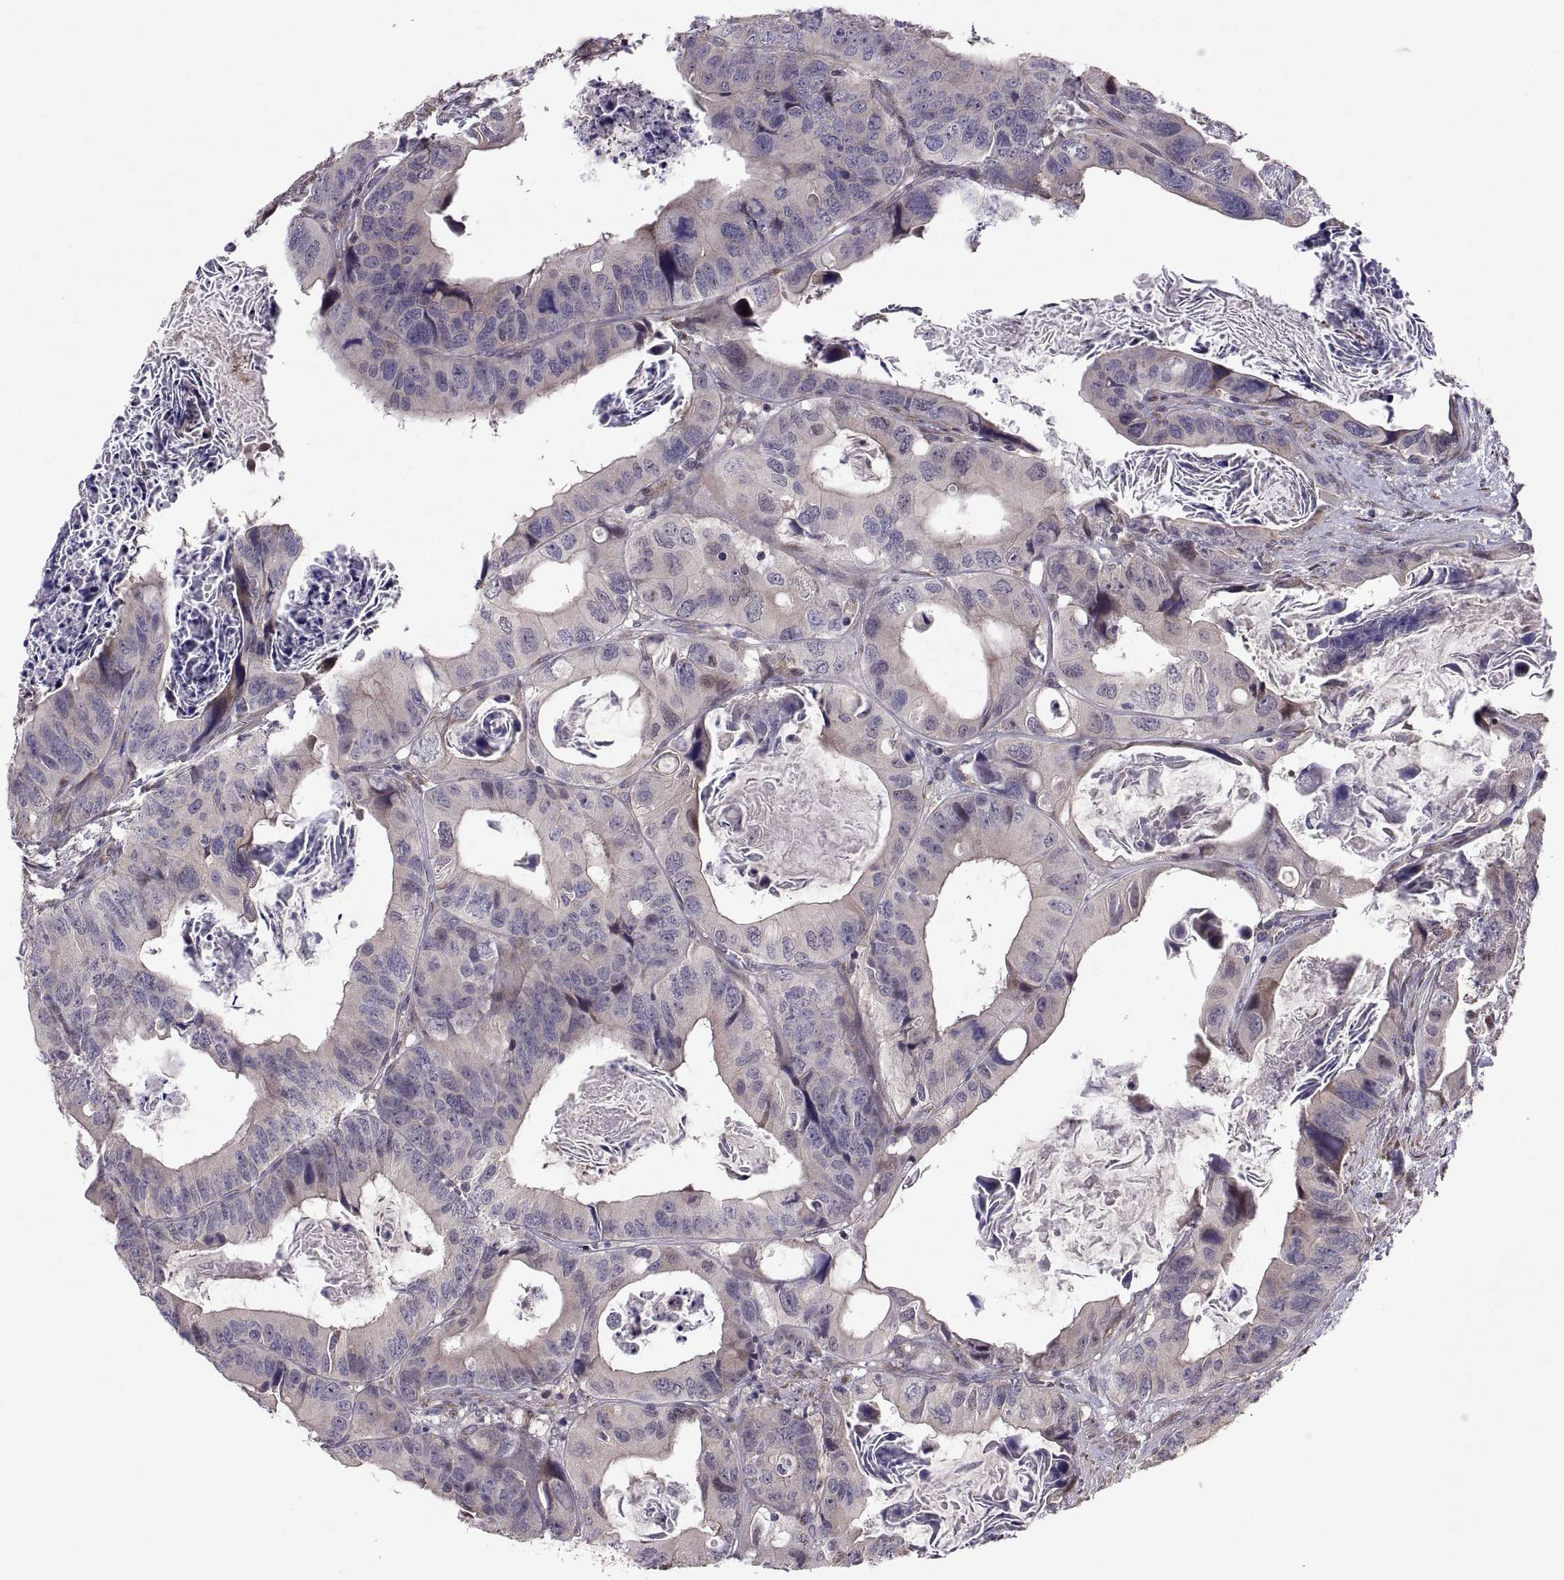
{"staining": {"intensity": "negative", "quantity": "none", "location": "none"}, "tissue": "colorectal cancer", "cell_type": "Tumor cells", "image_type": "cancer", "snomed": [{"axis": "morphology", "description": "Adenocarcinoma, NOS"}, {"axis": "topography", "description": "Rectum"}], "caption": "Tumor cells show no significant protein expression in colorectal adenocarcinoma. Brightfield microscopy of immunohistochemistry (IHC) stained with DAB (3,3'-diaminobenzidine) (brown) and hematoxylin (blue), captured at high magnification.", "gene": "TESC", "patient": {"sex": "male", "age": 64}}